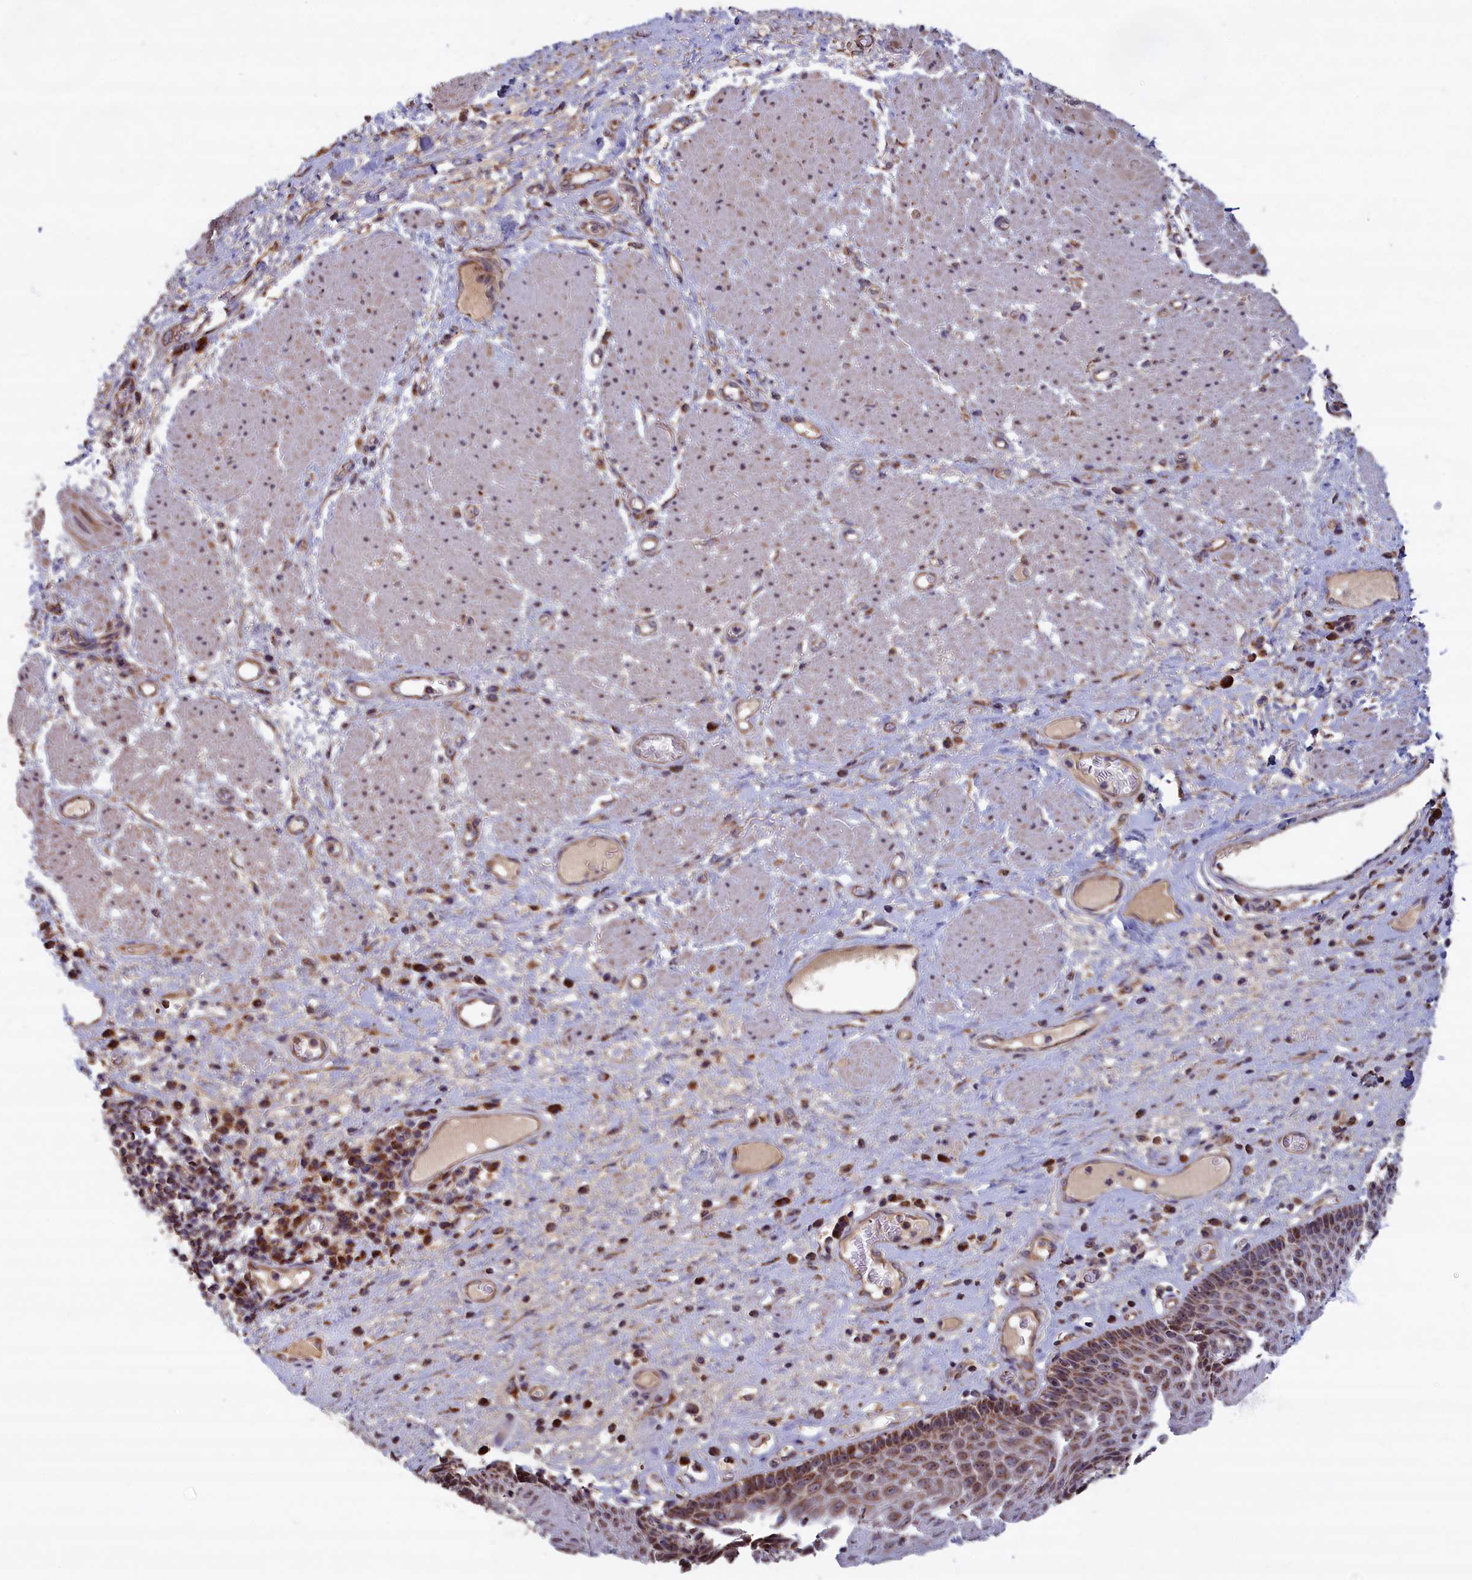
{"staining": {"intensity": "moderate", "quantity": "25%-75%", "location": "cytoplasmic/membranous,nuclear"}, "tissue": "esophagus", "cell_type": "Squamous epithelial cells", "image_type": "normal", "snomed": [{"axis": "morphology", "description": "Normal tissue, NOS"}, {"axis": "morphology", "description": "Adenocarcinoma, NOS"}, {"axis": "topography", "description": "Esophagus"}], "caption": "IHC (DAB) staining of benign esophagus demonstrates moderate cytoplasmic/membranous,nuclear protein expression in approximately 25%-75% of squamous epithelial cells.", "gene": "ENSG00000269825", "patient": {"sex": "male", "age": 62}}